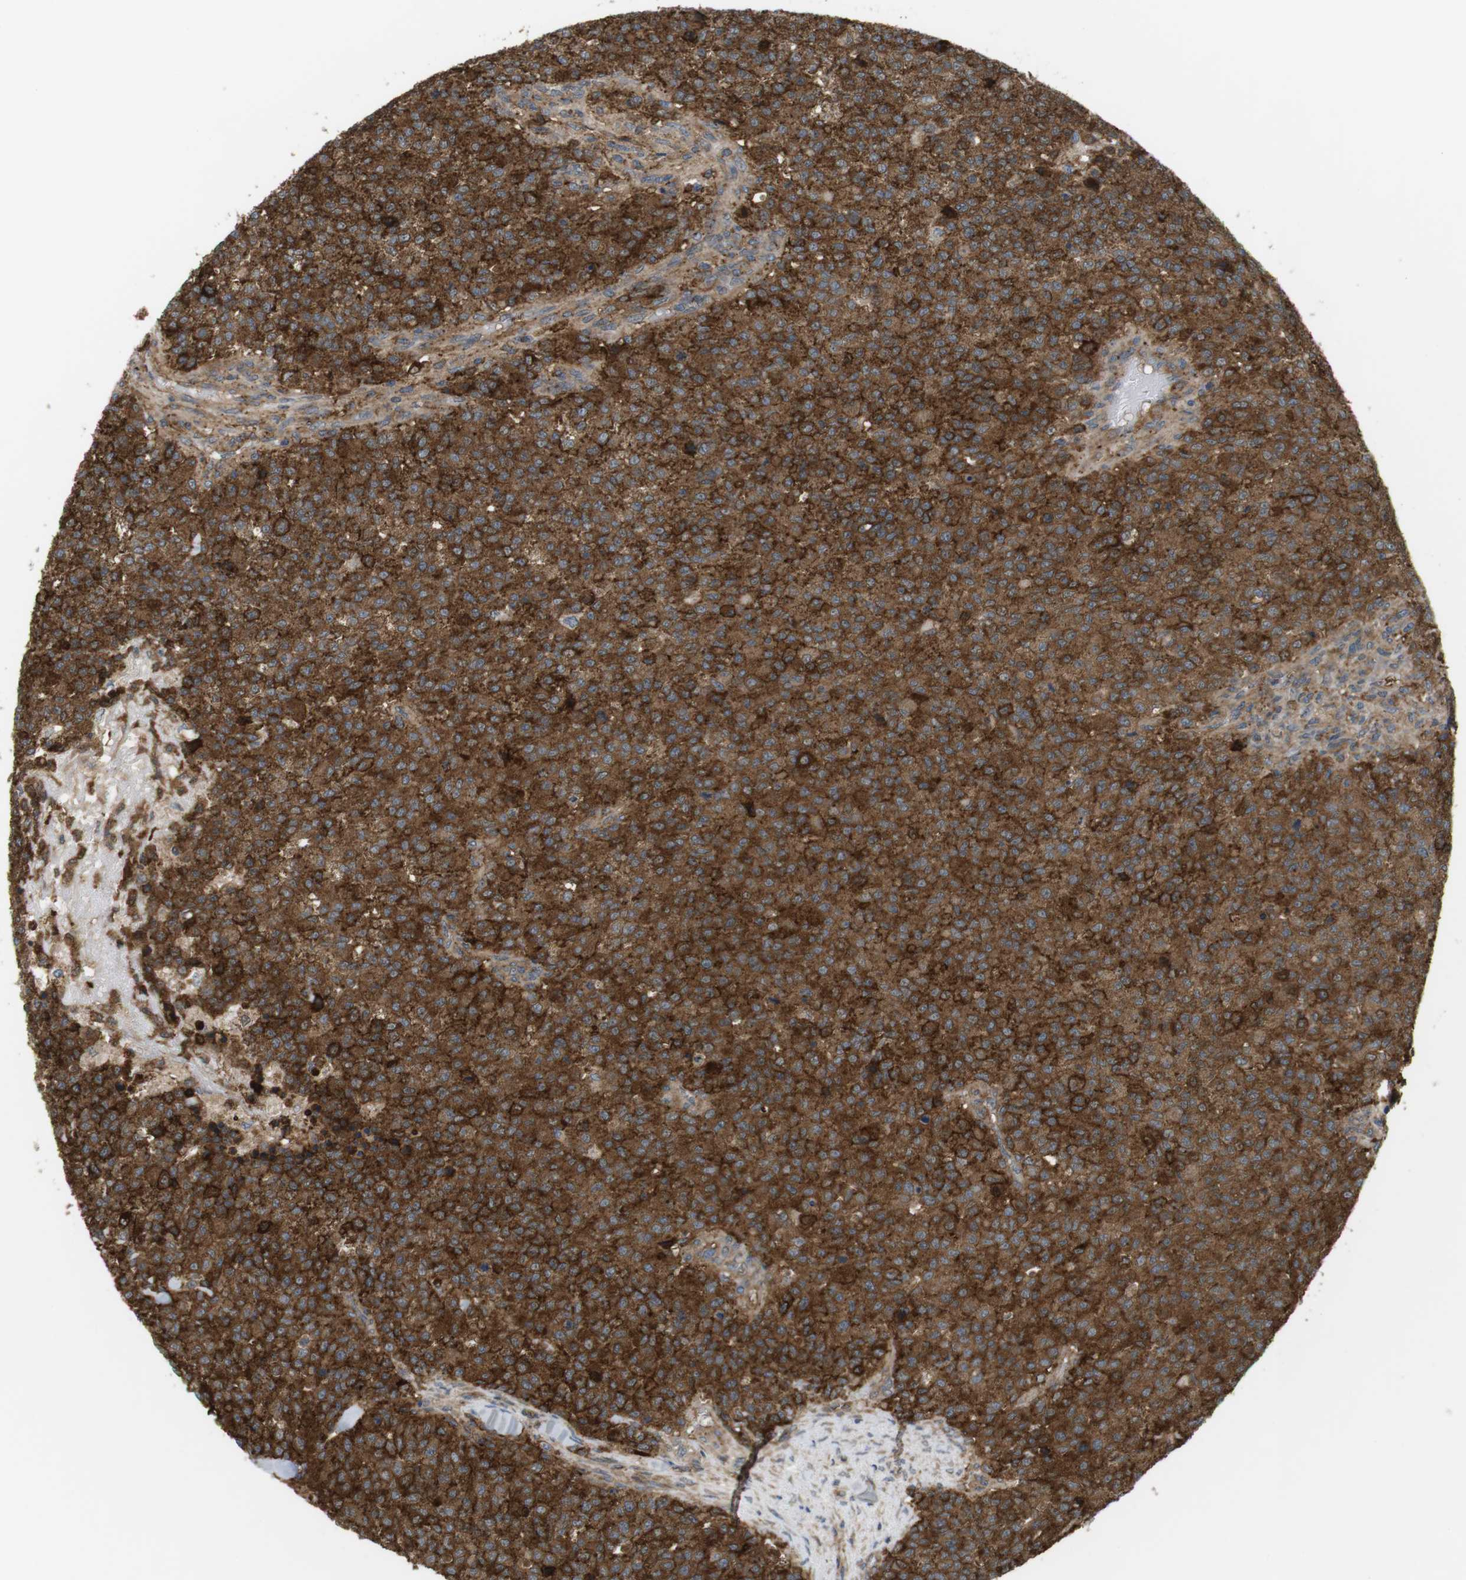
{"staining": {"intensity": "strong", "quantity": ">75%", "location": "cytoplasmic/membranous"}, "tissue": "testis cancer", "cell_type": "Tumor cells", "image_type": "cancer", "snomed": [{"axis": "morphology", "description": "Seminoma, NOS"}, {"axis": "topography", "description": "Testis"}], "caption": "Testis seminoma stained with IHC demonstrates strong cytoplasmic/membranous positivity in about >75% of tumor cells.", "gene": "DDAH2", "patient": {"sex": "male", "age": 59}}